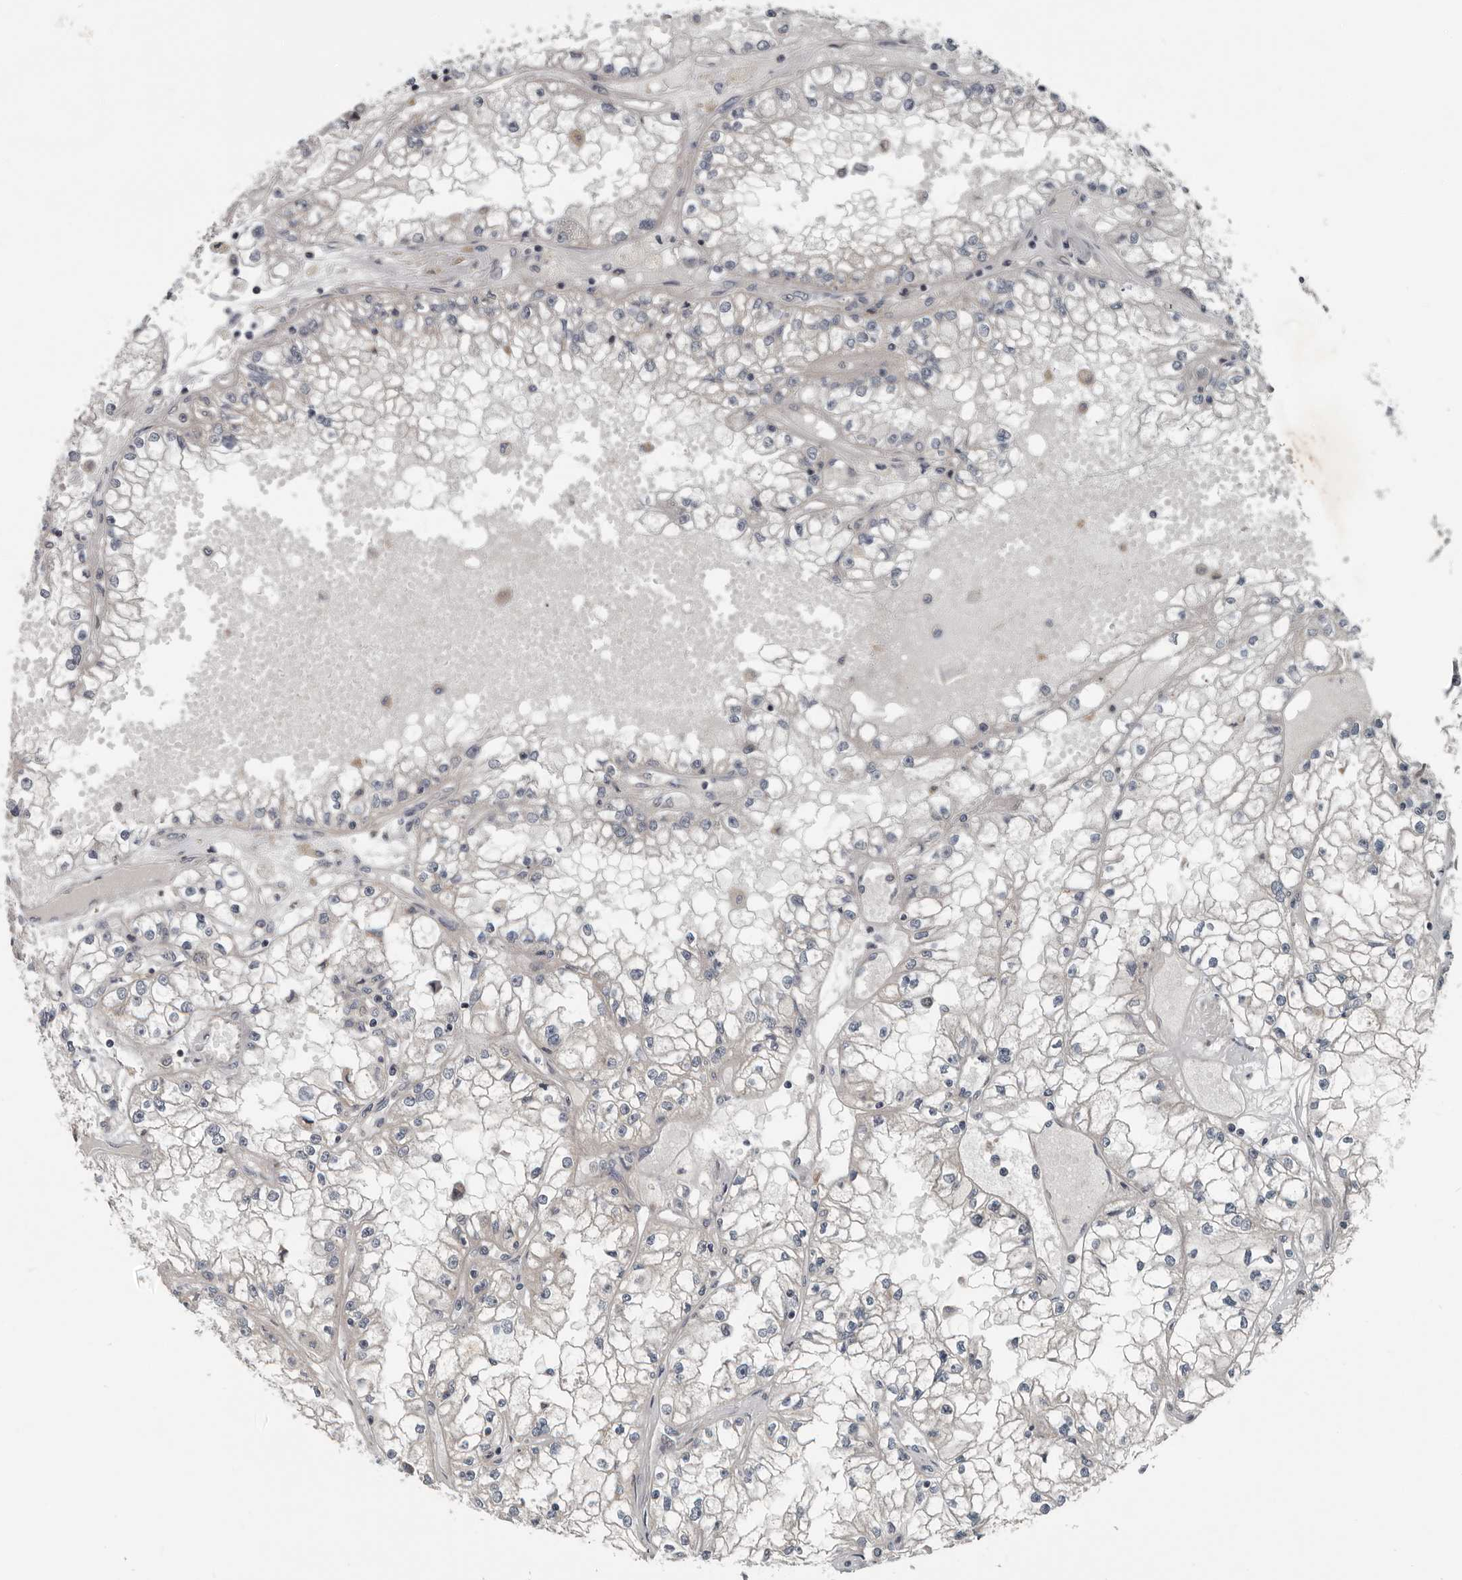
{"staining": {"intensity": "negative", "quantity": "none", "location": "none"}, "tissue": "renal cancer", "cell_type": "Tumor cells", "image_type": "cancer", "snomed": [{"axis": "morphology", "description": "Adenocarcinoma, NOS"}, {"axis": "topography", "description": "Kidney"}], "caption": "Adenocarcinoma (renal) was stained to show a protein in brown. There is no significant expression in tumor cells. (Brightfield microscopy of DAB (3,3'-diaminobenzidine) immunohistochemistry (IHC) at high magnification).", "gene": "TMEM199", "patient": {"sex": "male", "age": 56}}